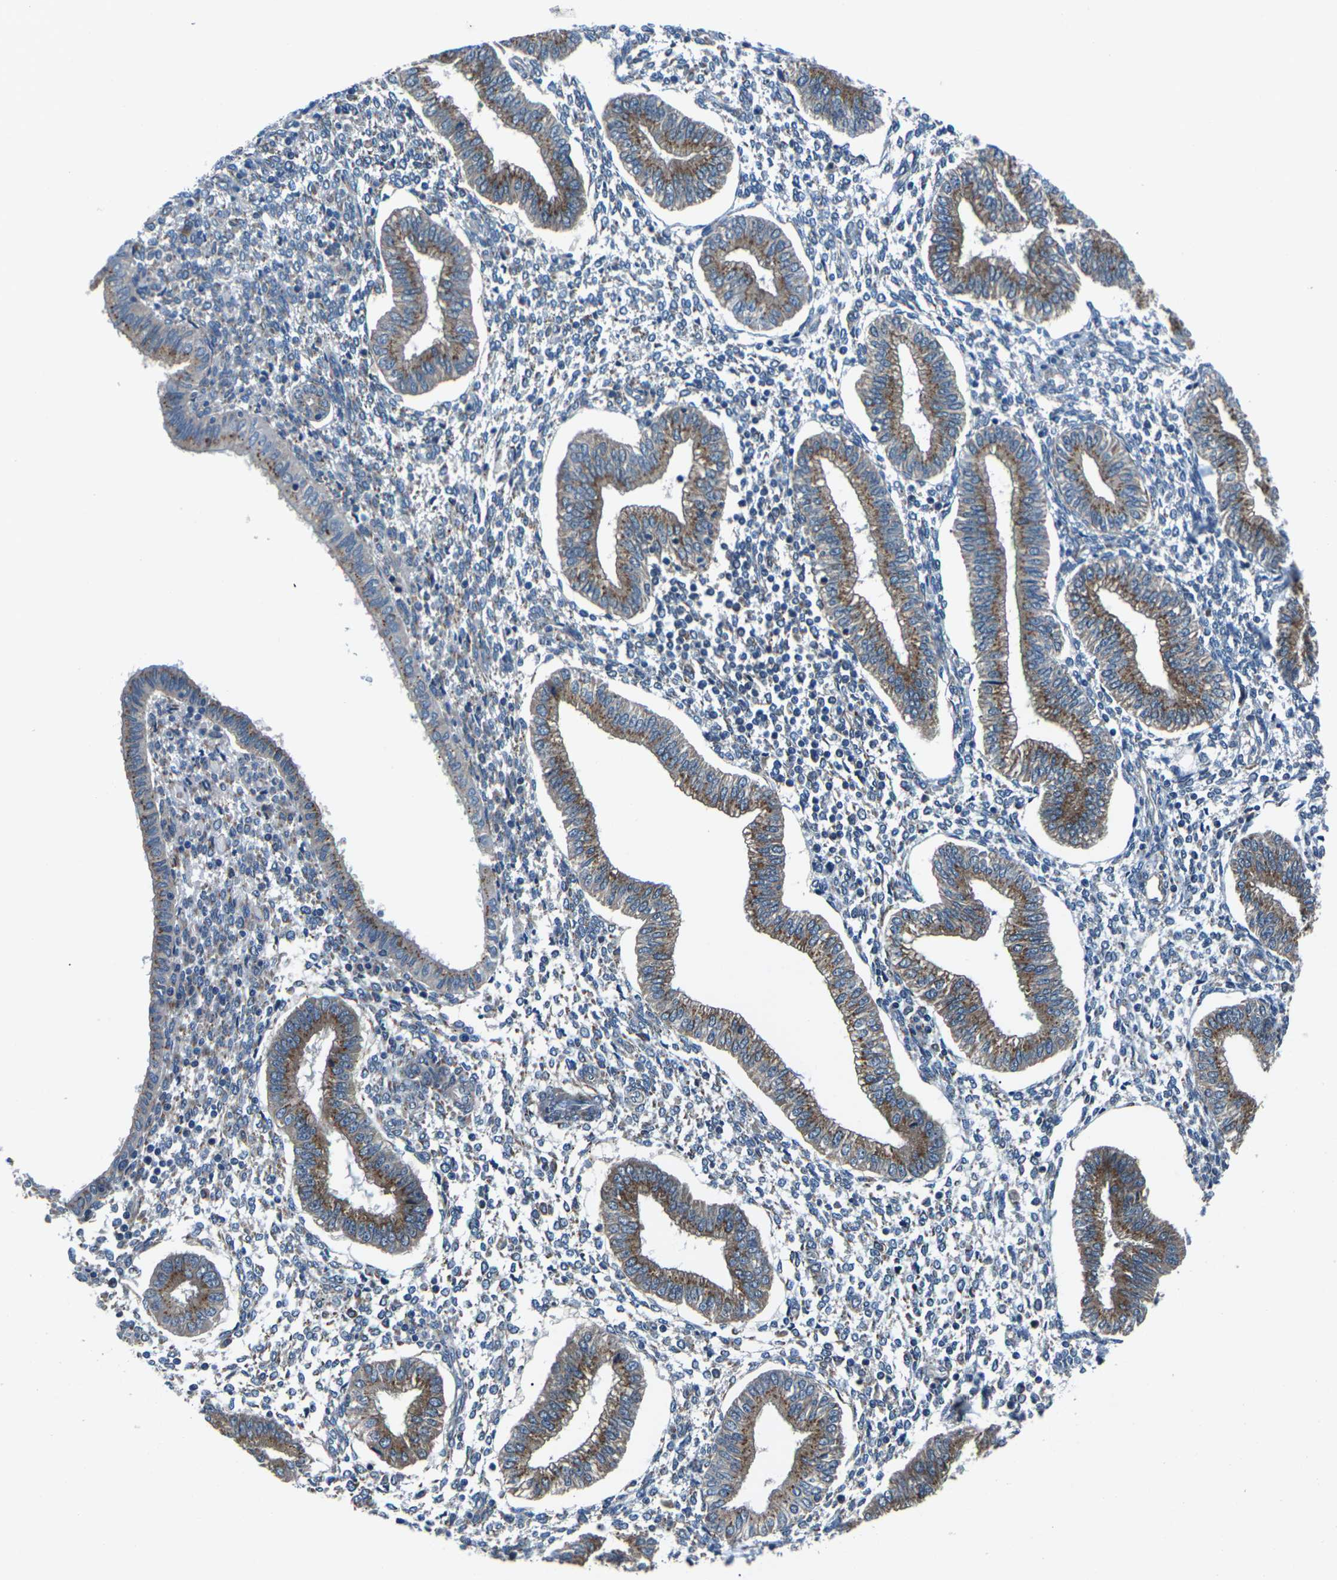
{"staining": {"intensity": "weak", "quantity": "<25%", "location": "cytoplasmic/membranous"}, "tissue": "endometrium", "cell_type": "Cells in endometrial stroma", "image_type": "normal", "snomed": [{"axis": "morphology", "description": "Normal tissue, NOS"}, {"axis": "topography", "description": "Endometrium"}], "caption": "IHC image of normal human endometrium stained for a protein (brown), which exhibits no expression in cells in endometrial stroma. (Brightfield microscopy of DAB IHC at high magnification).", "gene": "GABRP", "patient": {"sex": "female", "age": 50}}